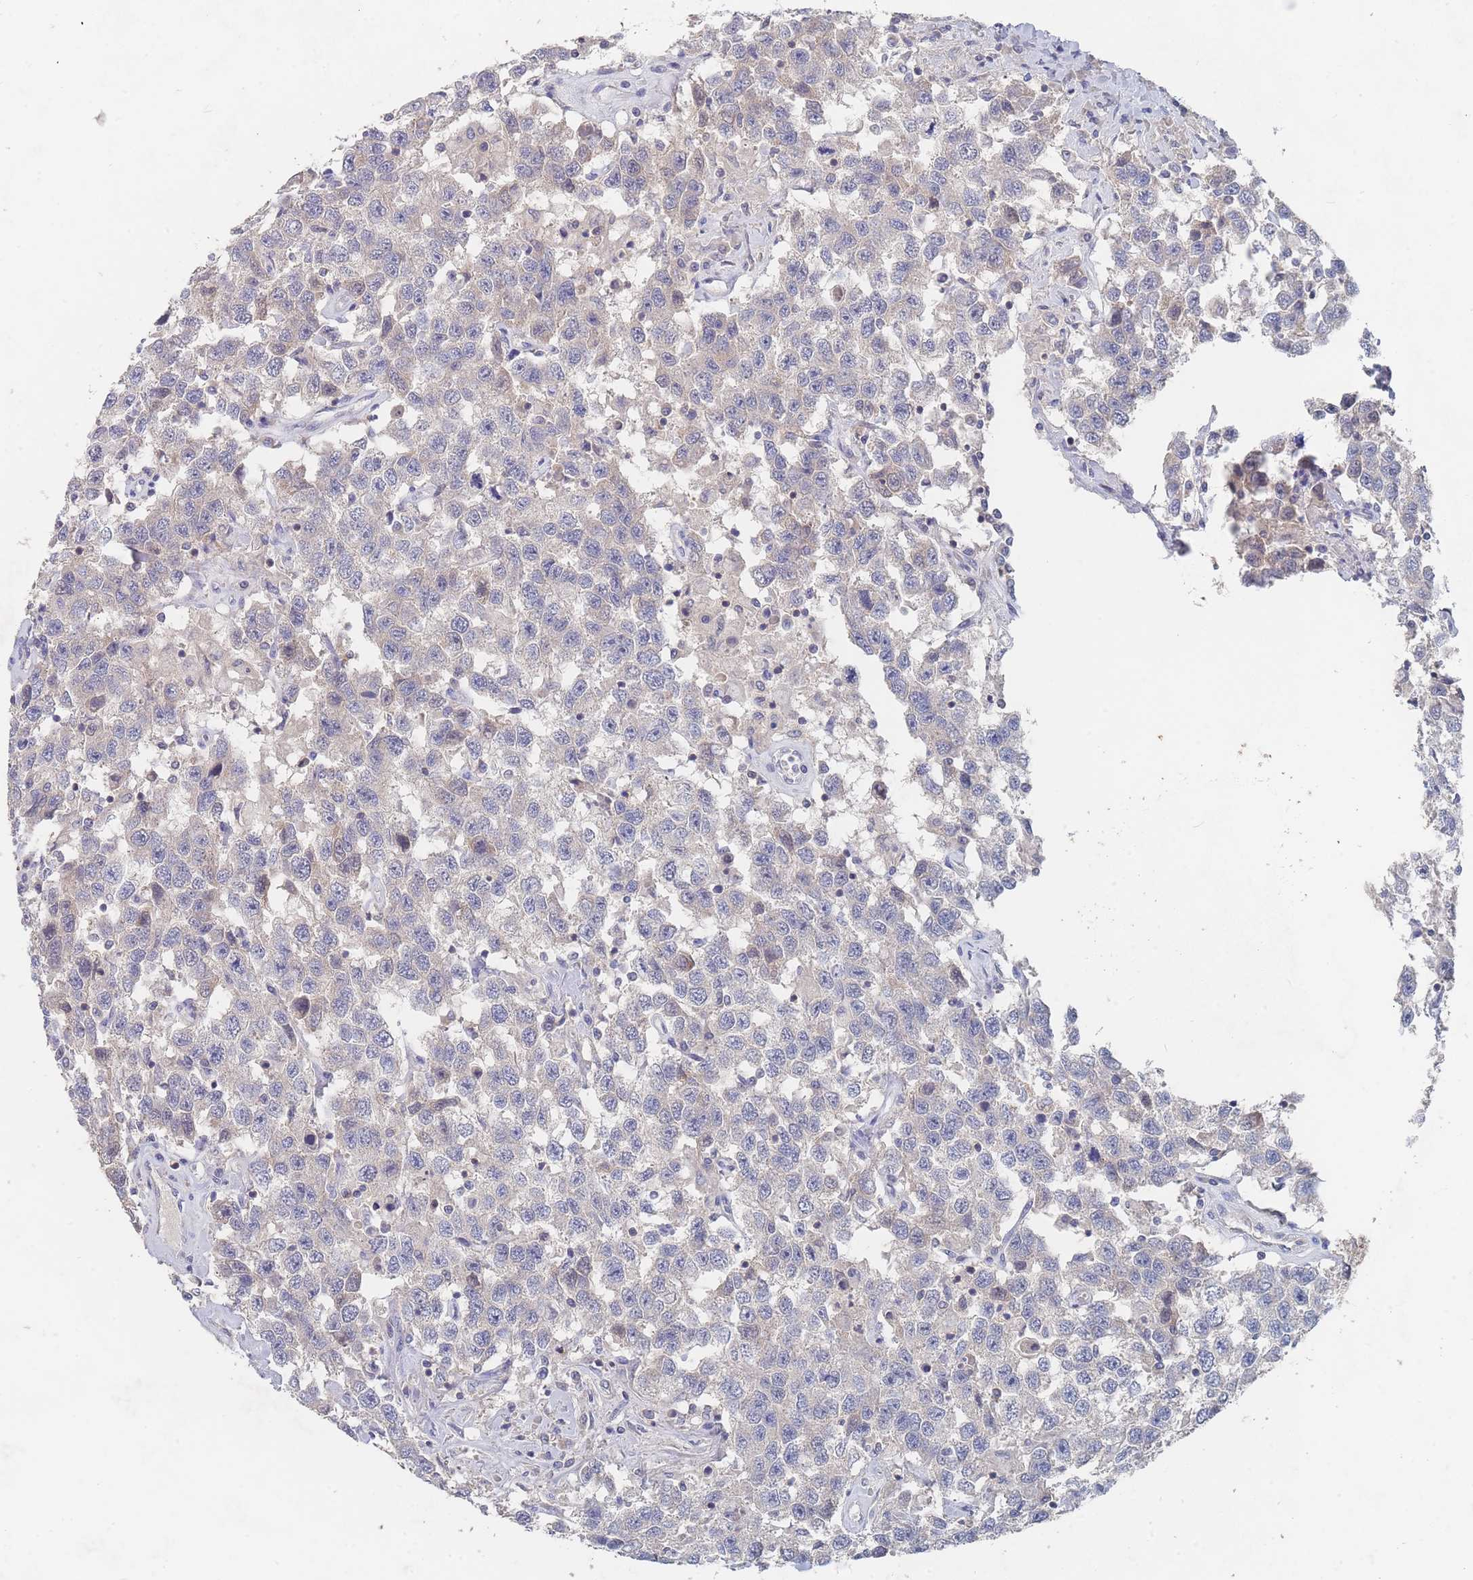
{"staining": {"intensity": "negative", "quantity": "none", "location": "none"}, "tissue": "testis cancer", "cell_type": "Tumor cells", "image_type": "cancer", "snomed": [{"axis": "morphology", "description": "Seminoma, NOS"}, {"axis": "topography", "description": "Testis"}], "caption": "An immunohistochemistry (IHC) photomicrograph of testis cancer (seminoma) is shown. There is no staining in tumor cells of testis cancer (seminoma). (Stains: DAB (3,3'-diaminobenzidine) immunohistochemistry with hematoxylin counter stain, Microscopy: brightfield microscopy at high magnification).", "gene": "PPP6C", "patient": {"sex": "male", "age": 41}}